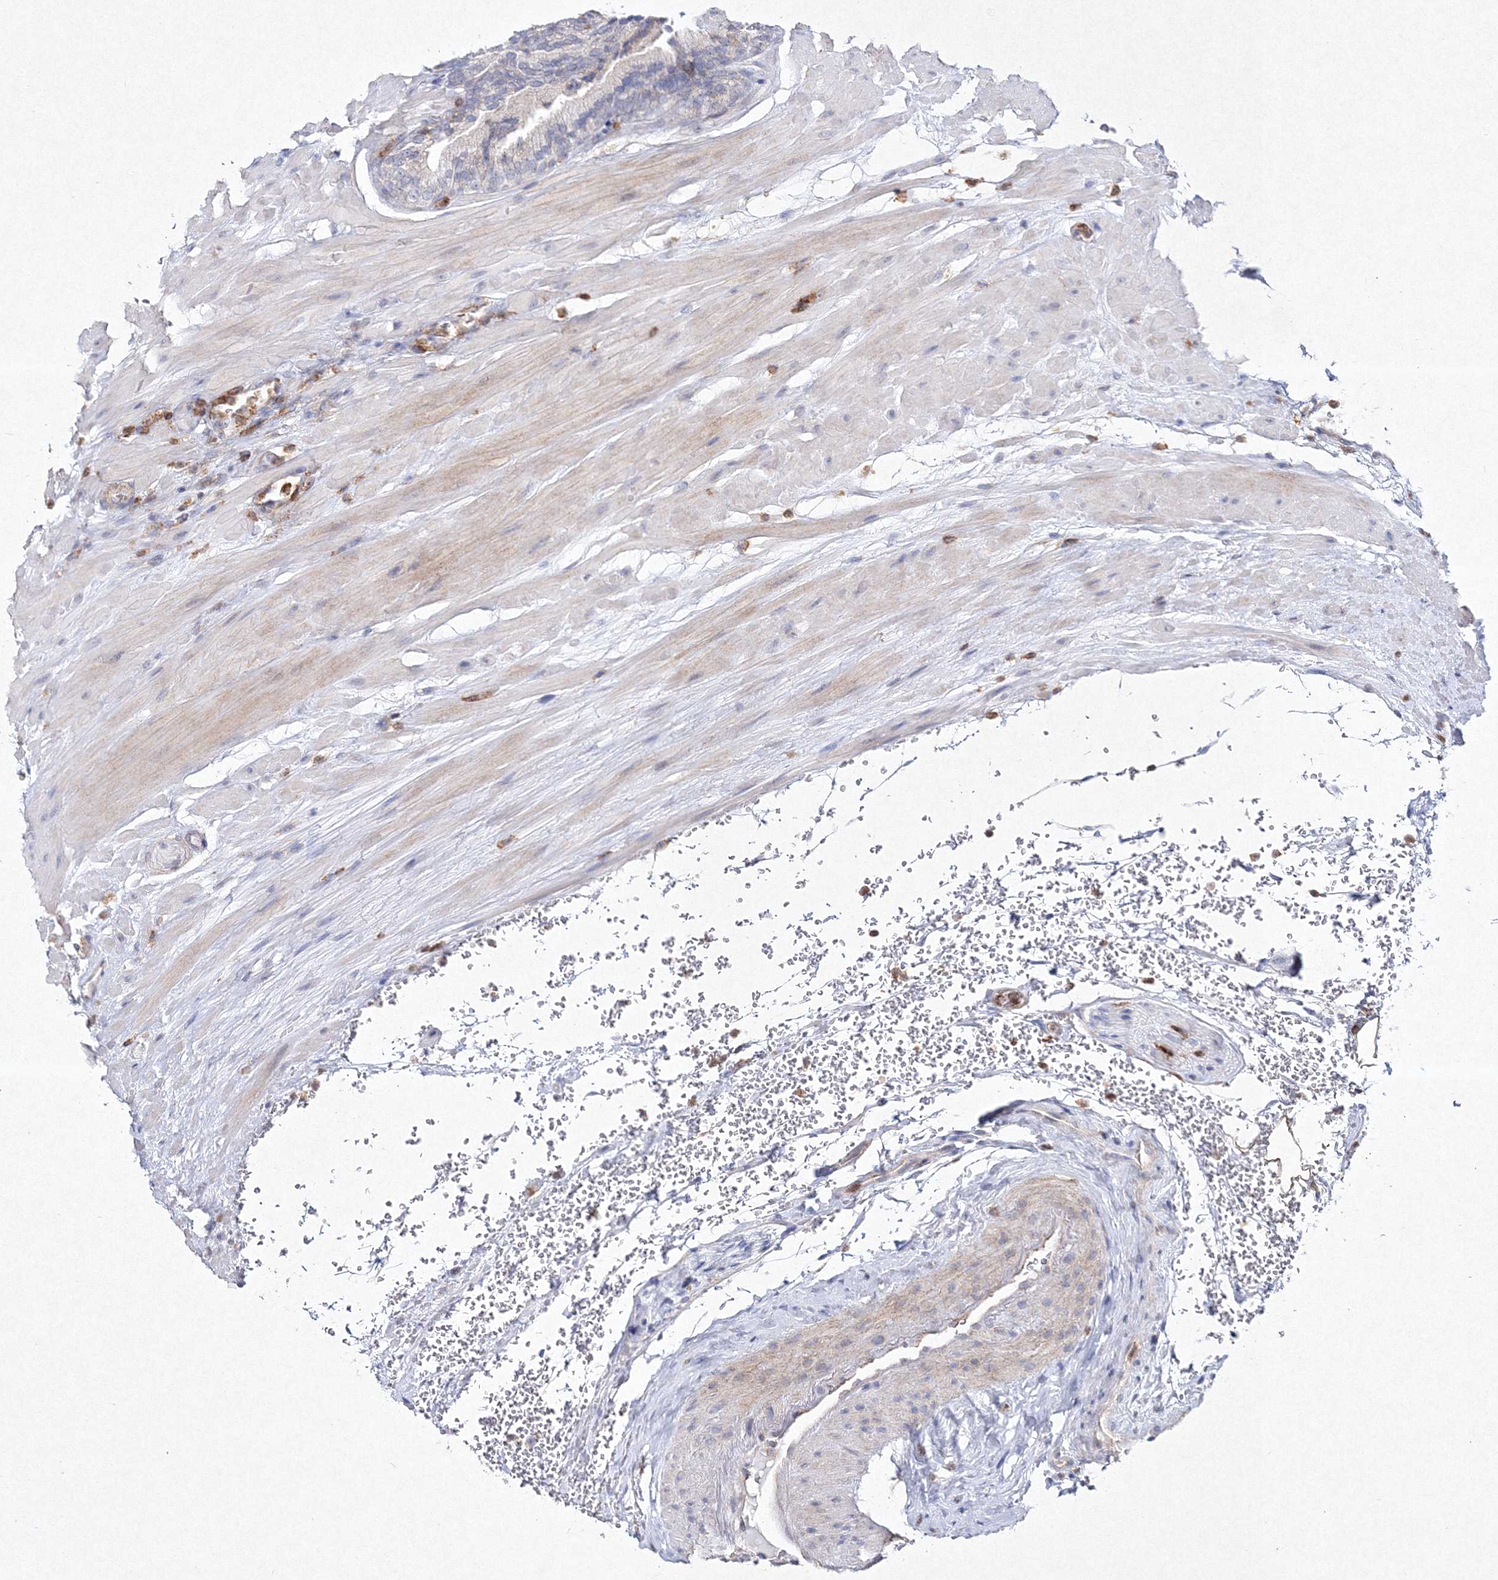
{"staining": {"intensity": "negative", "quantity": "none", "location": "none"}, "tissue": "prostate cancer", "cell_type": "Tumor cells", "image_type": "cancer", "snomed": [{"axis": "morphology", "description": "Adenocarcinoma, High grade"}, {"axis": "topography", "description": "Prostate"}], "caption": "Tumor cells are negative for brown protein staining in prostate cancer.", "gene": "HCST", "patient": {"sex": "male", "age": 61}}